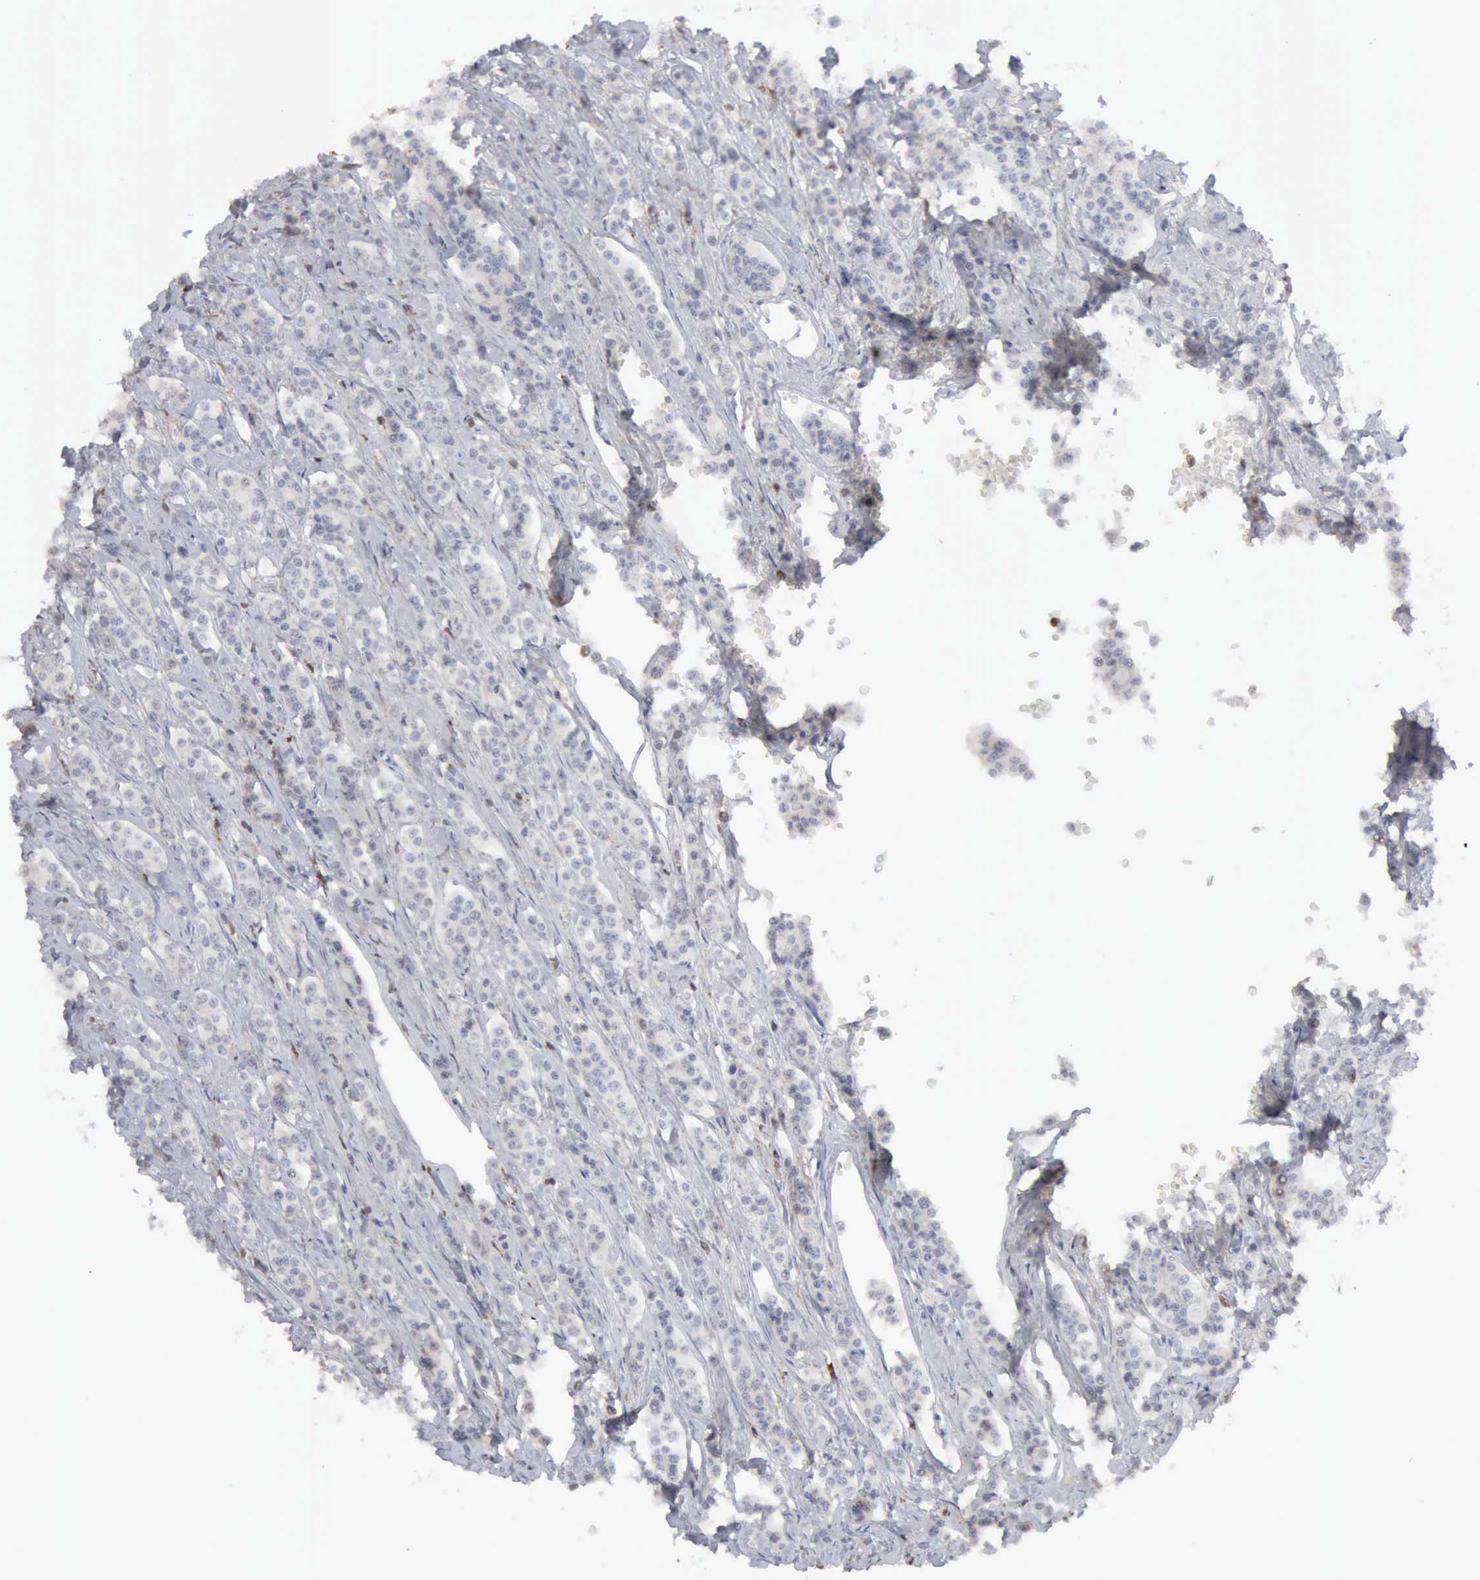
{"staining": {"intensity": "negative", "quantity": "none", "location": "none"}, "tissue": "carcinoid", "cell_type": "Tumor cells", "image_type": "cancer", "snomed": [{"axis": "morphology", "description": "Carcinoid, malignant, NOS"}, {"axis": "topography", "description": "Small intestine"}], "caption": "This is an IHC image of human carcinoid. There is no expression in tumor cells.", "gene": "STAT1", "patient": {"sex": "male", "age": 63}}